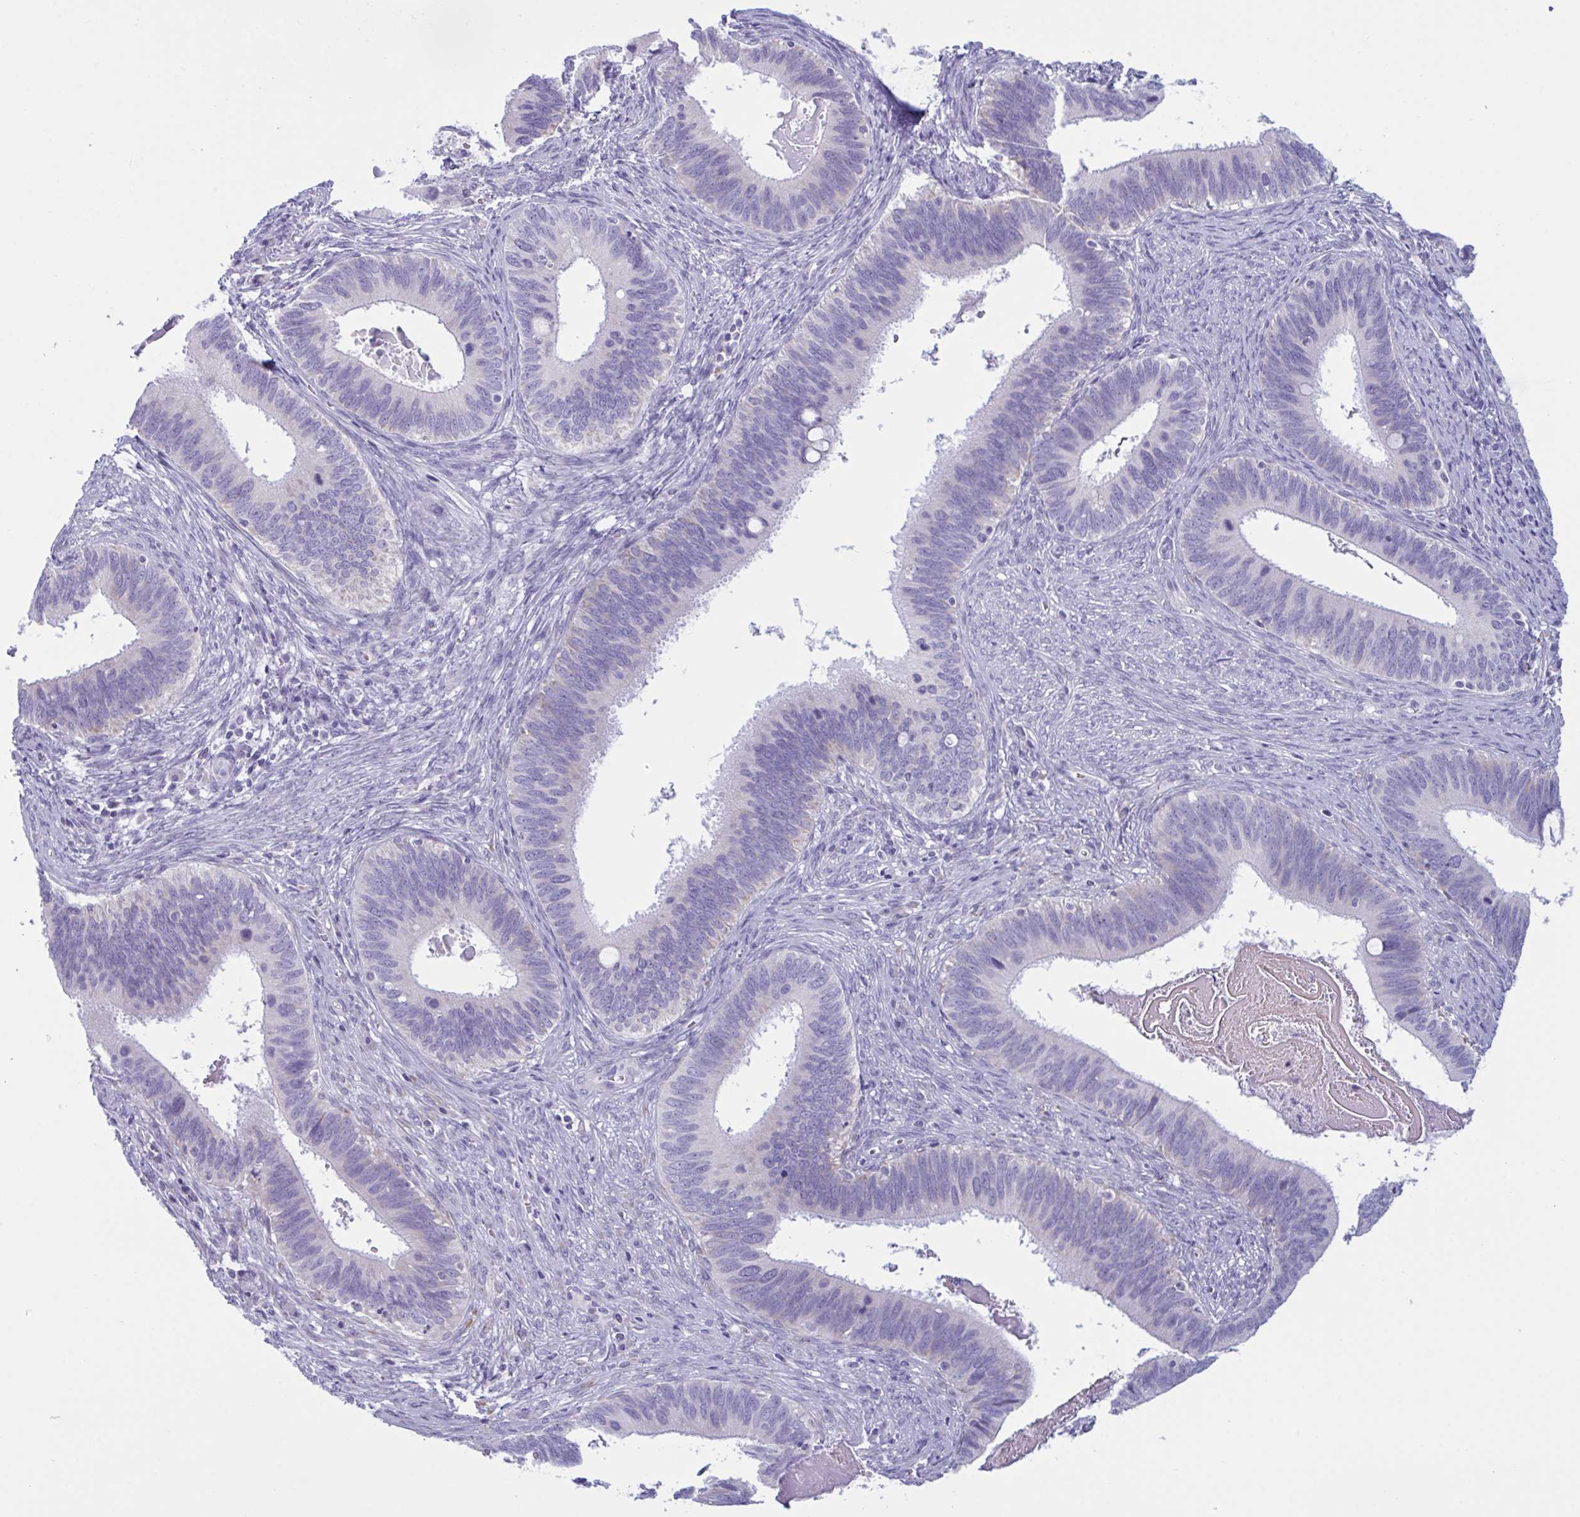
{"staining": {"intensity": "negative", "quantity": "none", "location": "none"}, "tissue": "cervical cancer", "cell_type": "Tumor cells", "image_type": "cancer", "snomed": [{"axis": "morphology", "description": "Adenocarcinoma, NOS"}, {"axis": "topography", "description": "Cervix"}], "caption": "Adenocarcinoma (cervical) stained for a protein using IHC demonstrates no positivity tumor cells.", "gene": "BBS1", "patient": {"sex": "female", "age": 42}}